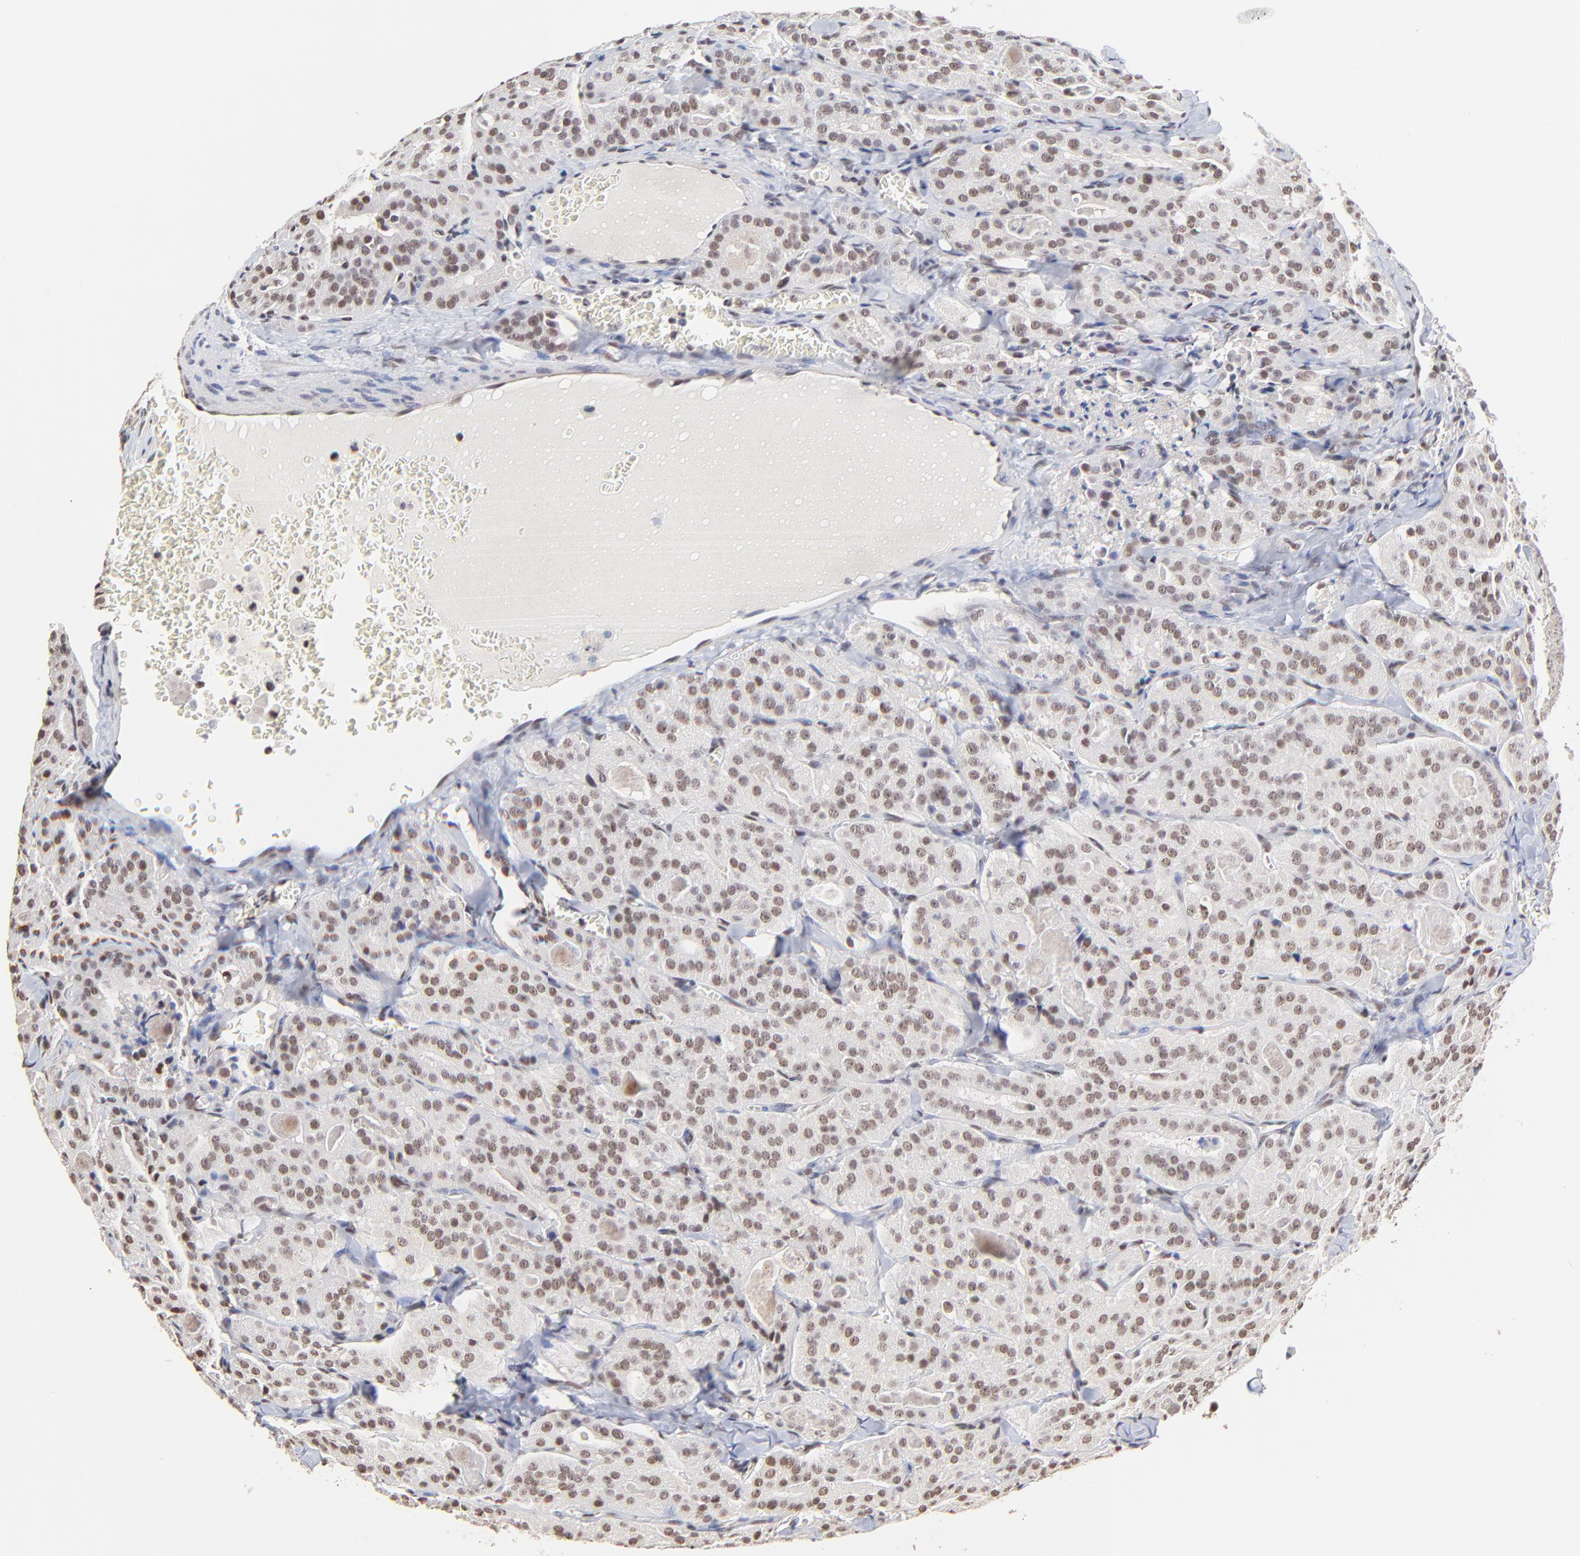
{"staining": {"intensity": "weak", "quantity": ">75%", "location": "nuclear"}, "tissue": "thyroid cancer", "cell_type": "Tumor cells", "image_type": "cancer", "snomed": [{"axis": "morphology", "description": "Carcinoma, NOS"}, {"axis": "topography", "description": "Thyroid gland"}], "caption": "Thyroid carcinoma tissue demonstrates weak nuclear positivity in approximately >75% of tumor cells", "gene": "DSN1", "patient": {"sex": "male", "age": 76}}